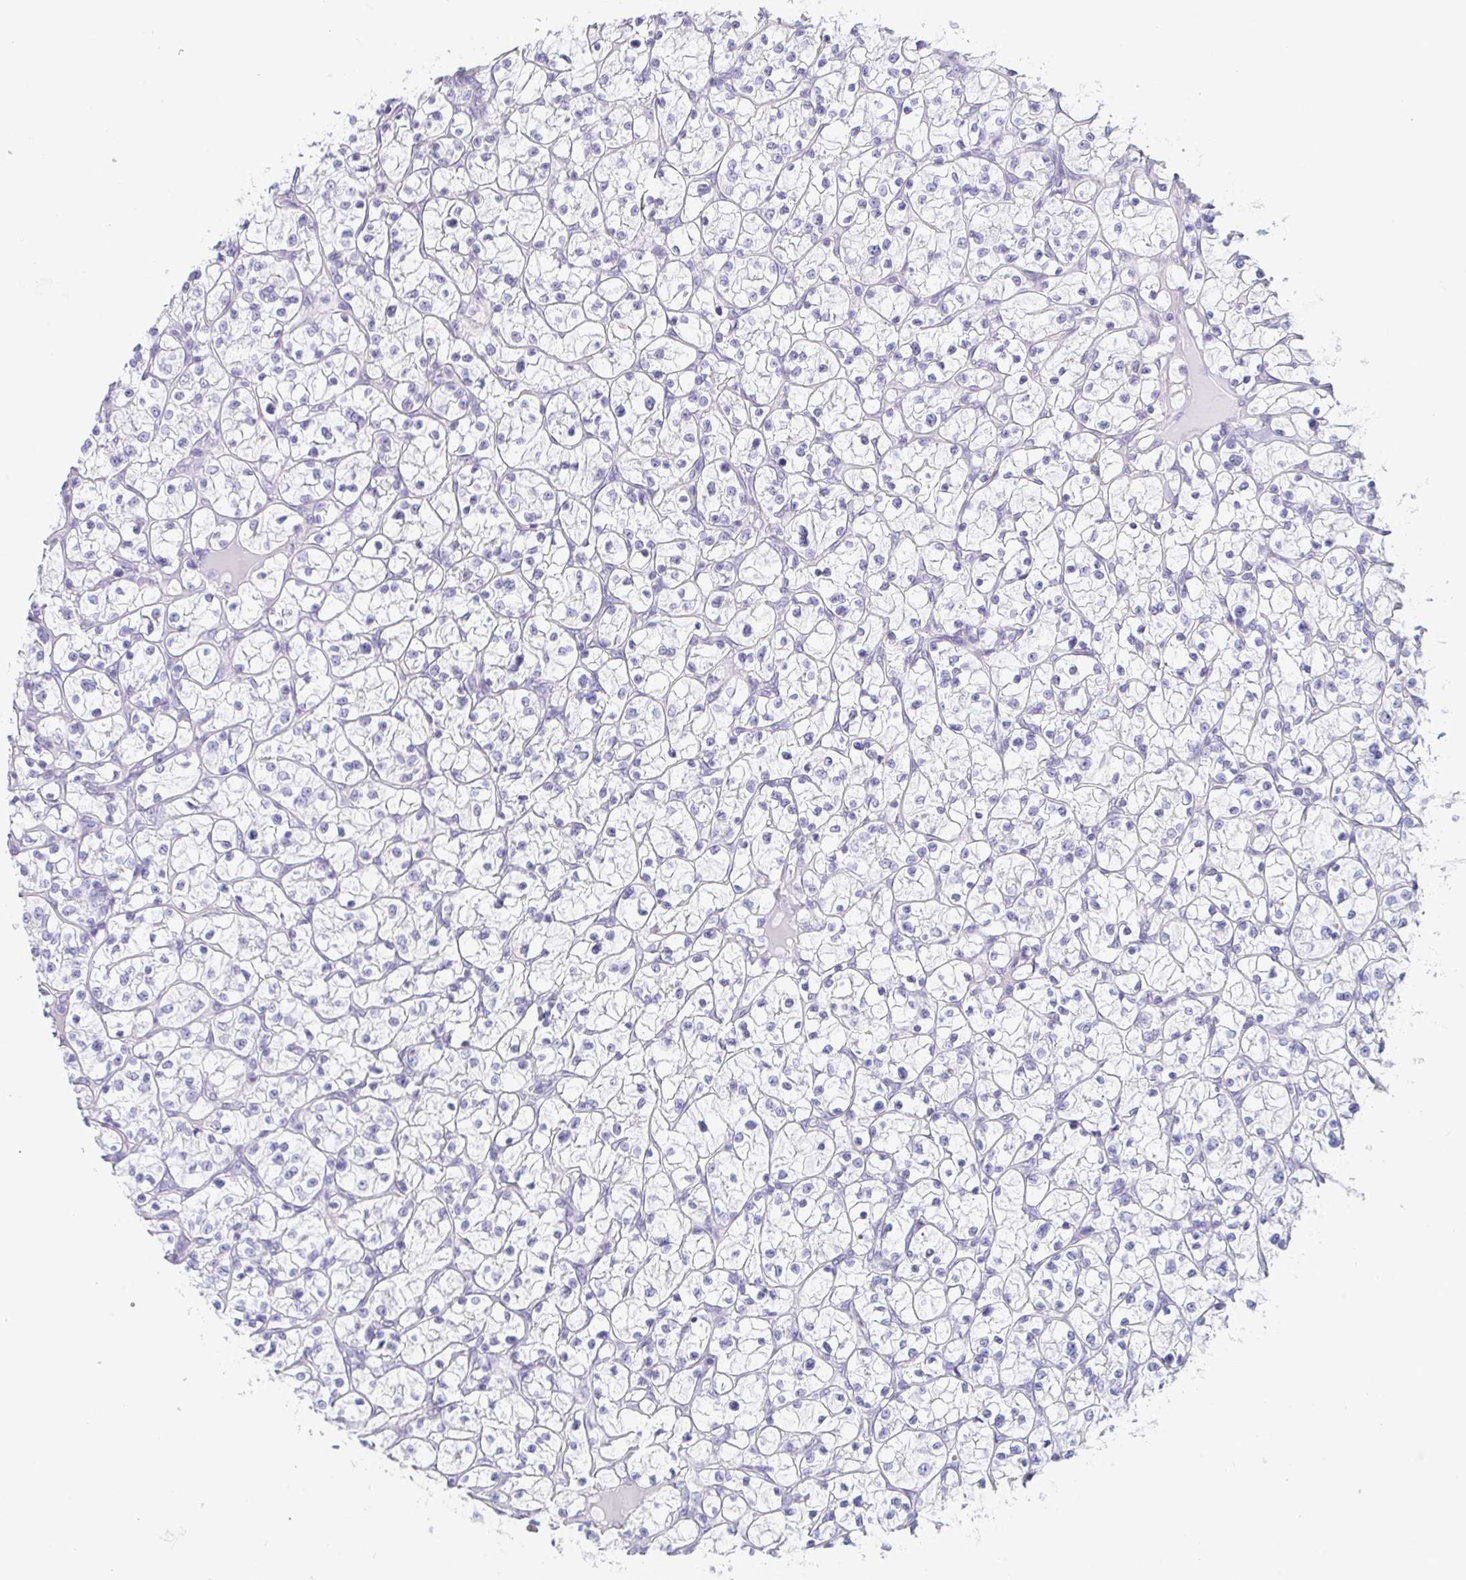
{"staining": {"intensity": "negative", "quantity": "none", "location": "none"}, "tissue": "renal cancer", "cell_type": "Tumor cells", "image_type": "cancer", "snomed": [{"axis": "morphology", "description": "Adenocarcinoma, NOS"}, {"axis": "topography", "description": "Kidney"}], "caption": "Renal cancer (adenocarcinoma) stained for a protein using immunohistochemistry reveals no expression tumor cells.", "gene": "PRR4", "patient": {"sex": "female", "age": 64}}